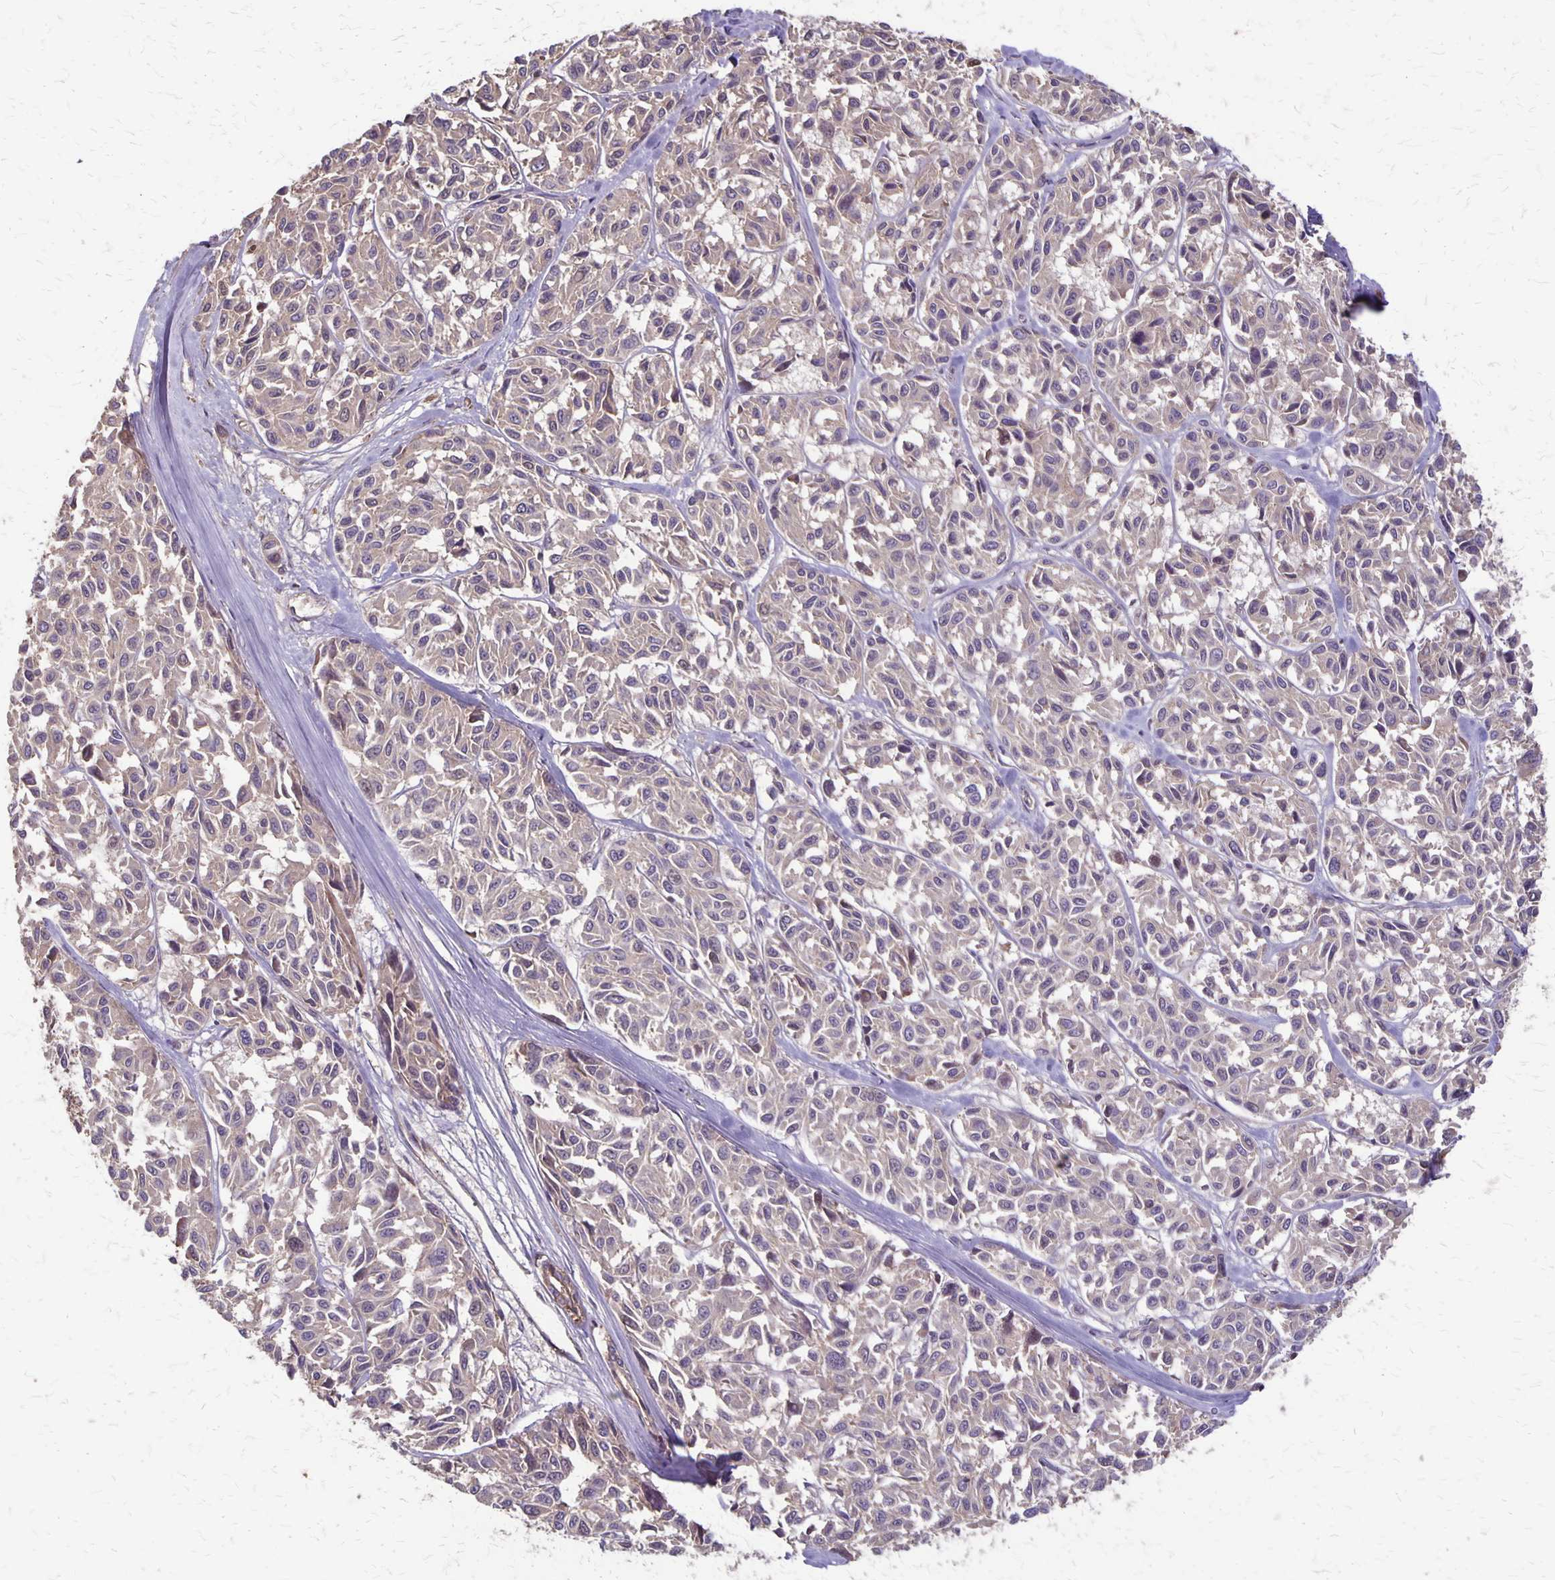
{"staining": {"intensity": "moderate", "quantity": "25%-75%", "location": "cytoplasmic/membranous"}, "tissue": "melanoma", "cell_type": "Tumor cells", "image_type": "cancer", "snomed": [{"axis": "morphology", "description": "Malignant melanoma, NOS"}, {"axis": "topography", "description": "Skin"}], "caption": "Brown immunohistochemical staining in human melanoma shows moderate cytoplasmic/membranous expression in about 25%-75% of tumor cells.", "gene": "PROM2", "patient": {"sex": "female", "age": 66}}